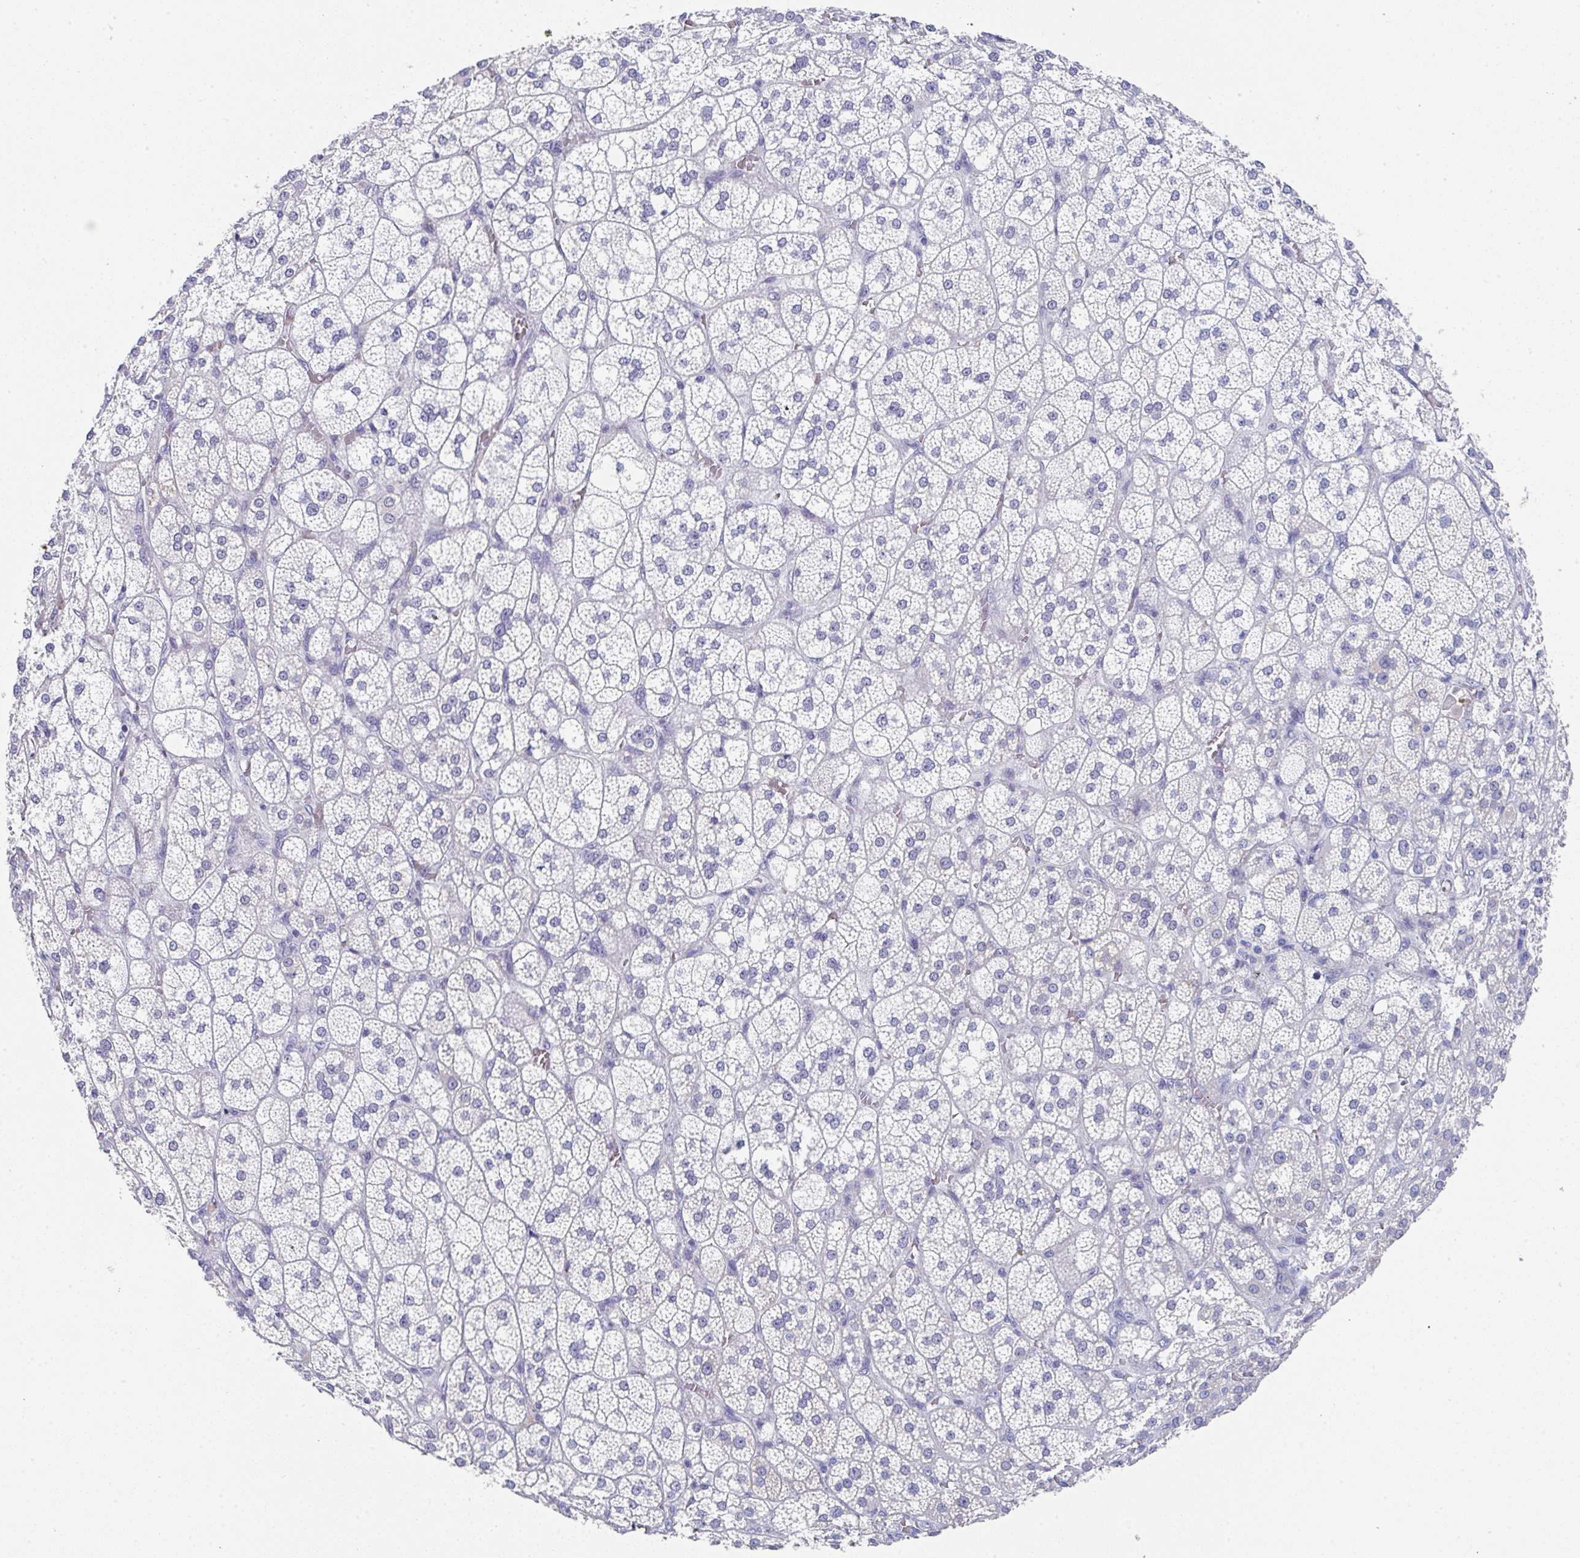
{"staining": {"intensity": "negative", "quantity": "none", "location": "none"}, "tissue": "adrenal gland", "cell_type": "Glandular cells", "image_type": "normal", "snomed": [{"axis": "morphology", "description": "Normal tissue, NOS"}, {"axis": "topography", "description": "Adrenal gland"}], "caption": "Human adrenal gland stained for a protein using IHC displays no staining in glandular cells.", "gene": "TNFRSF8", "patient": {"sex": "female", "age": 60}}